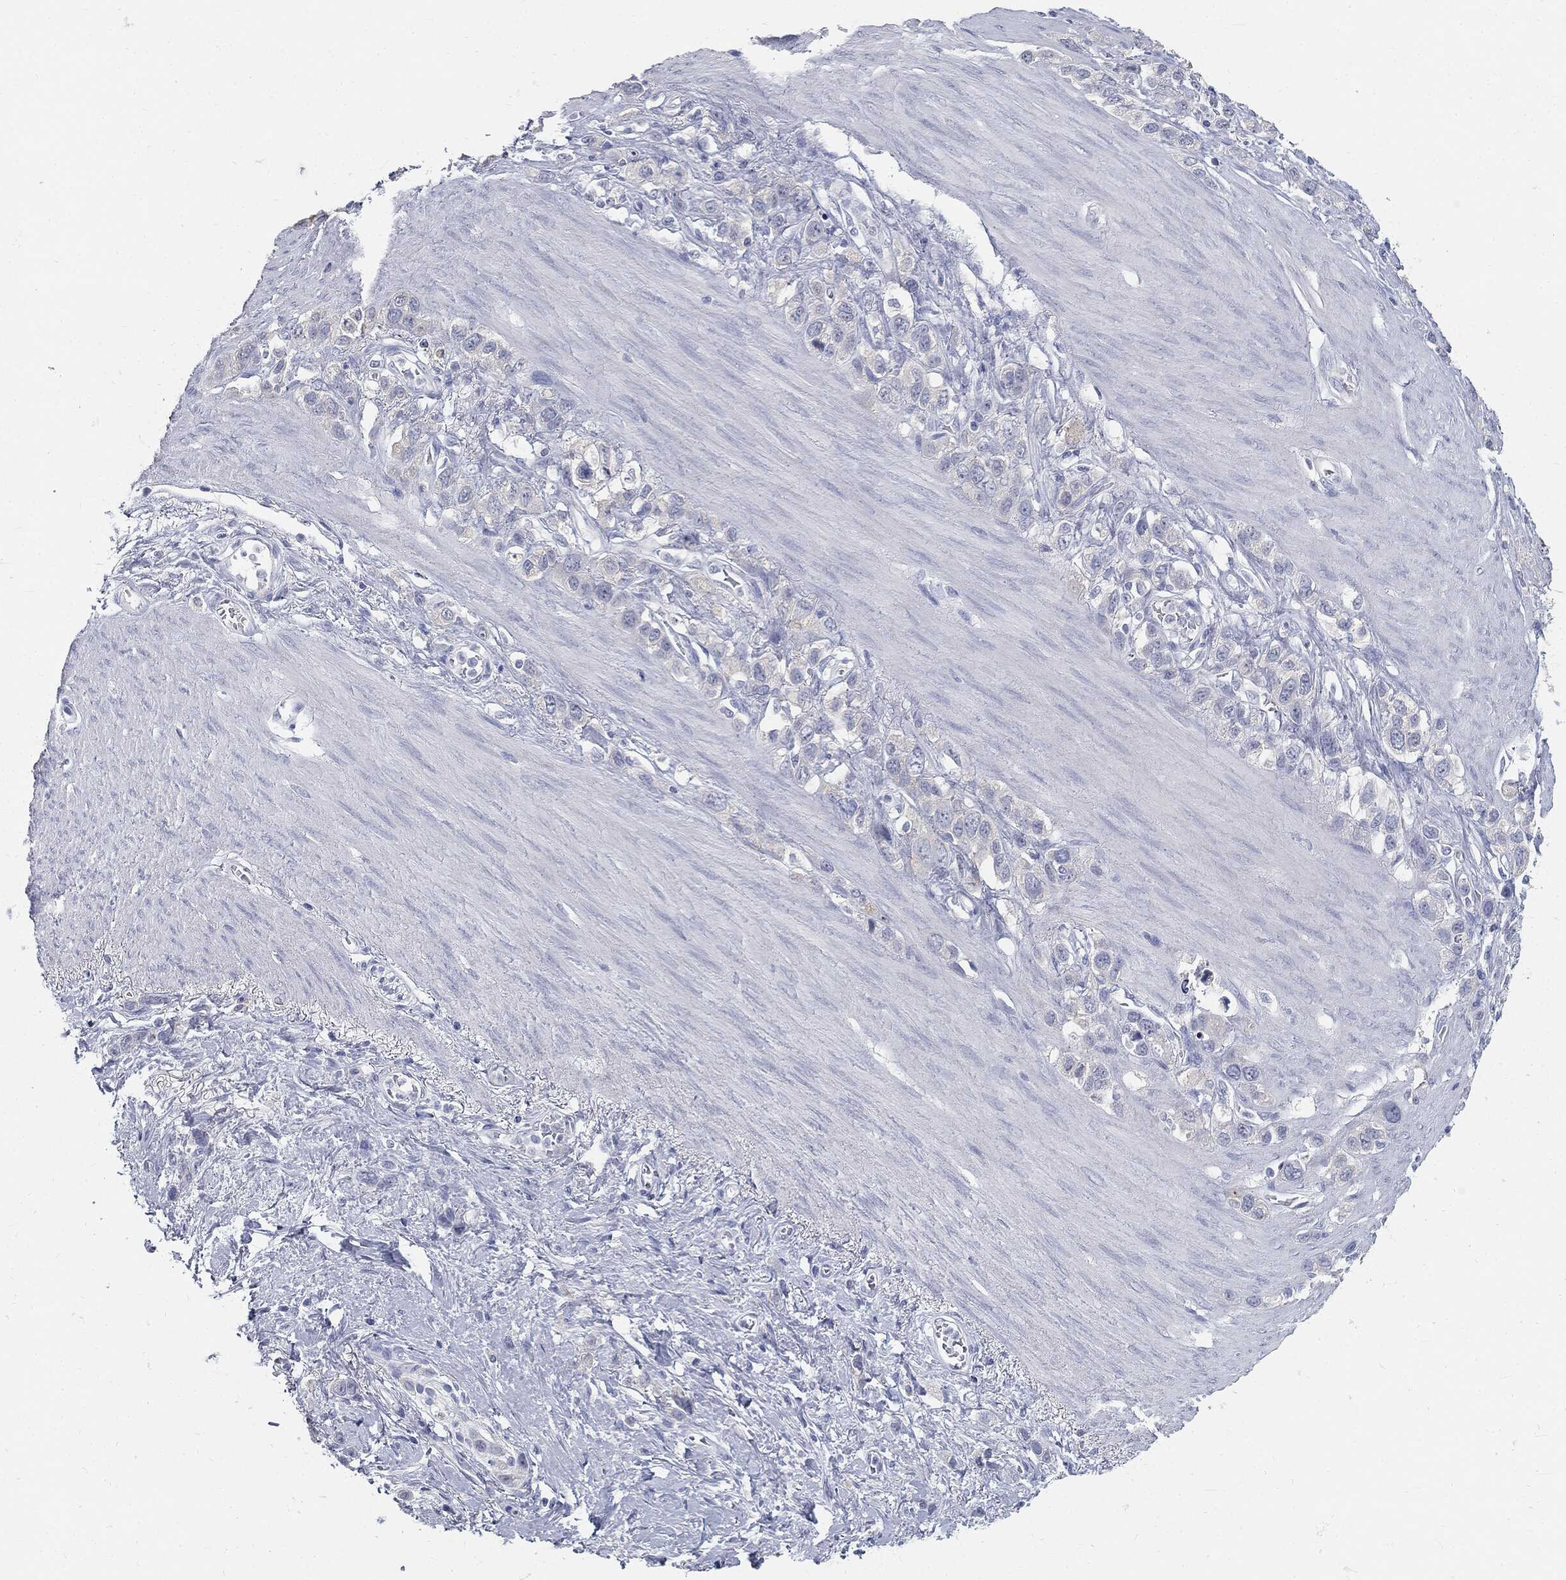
{"staining": {"intensity": "negative", "quantity": "none", "location": "none"}, "tissue": "stomach cancer", "cell_type": "Tumor cells", "image_type": "cancer", "snomed": [{"axis": "morphology", "description": "Adenocarcinoma, NOS"}, {"axis": "topography", "description": "Stomach"}], "caption": "DAB (3,3'-diaminobenzidine) immunohistochemical staining of stomach adenocarcinoma demonstrates no significant positivity in tumor cells.", "gene": "CUZD1", "patient": {"sex": "female", "age": 65}}